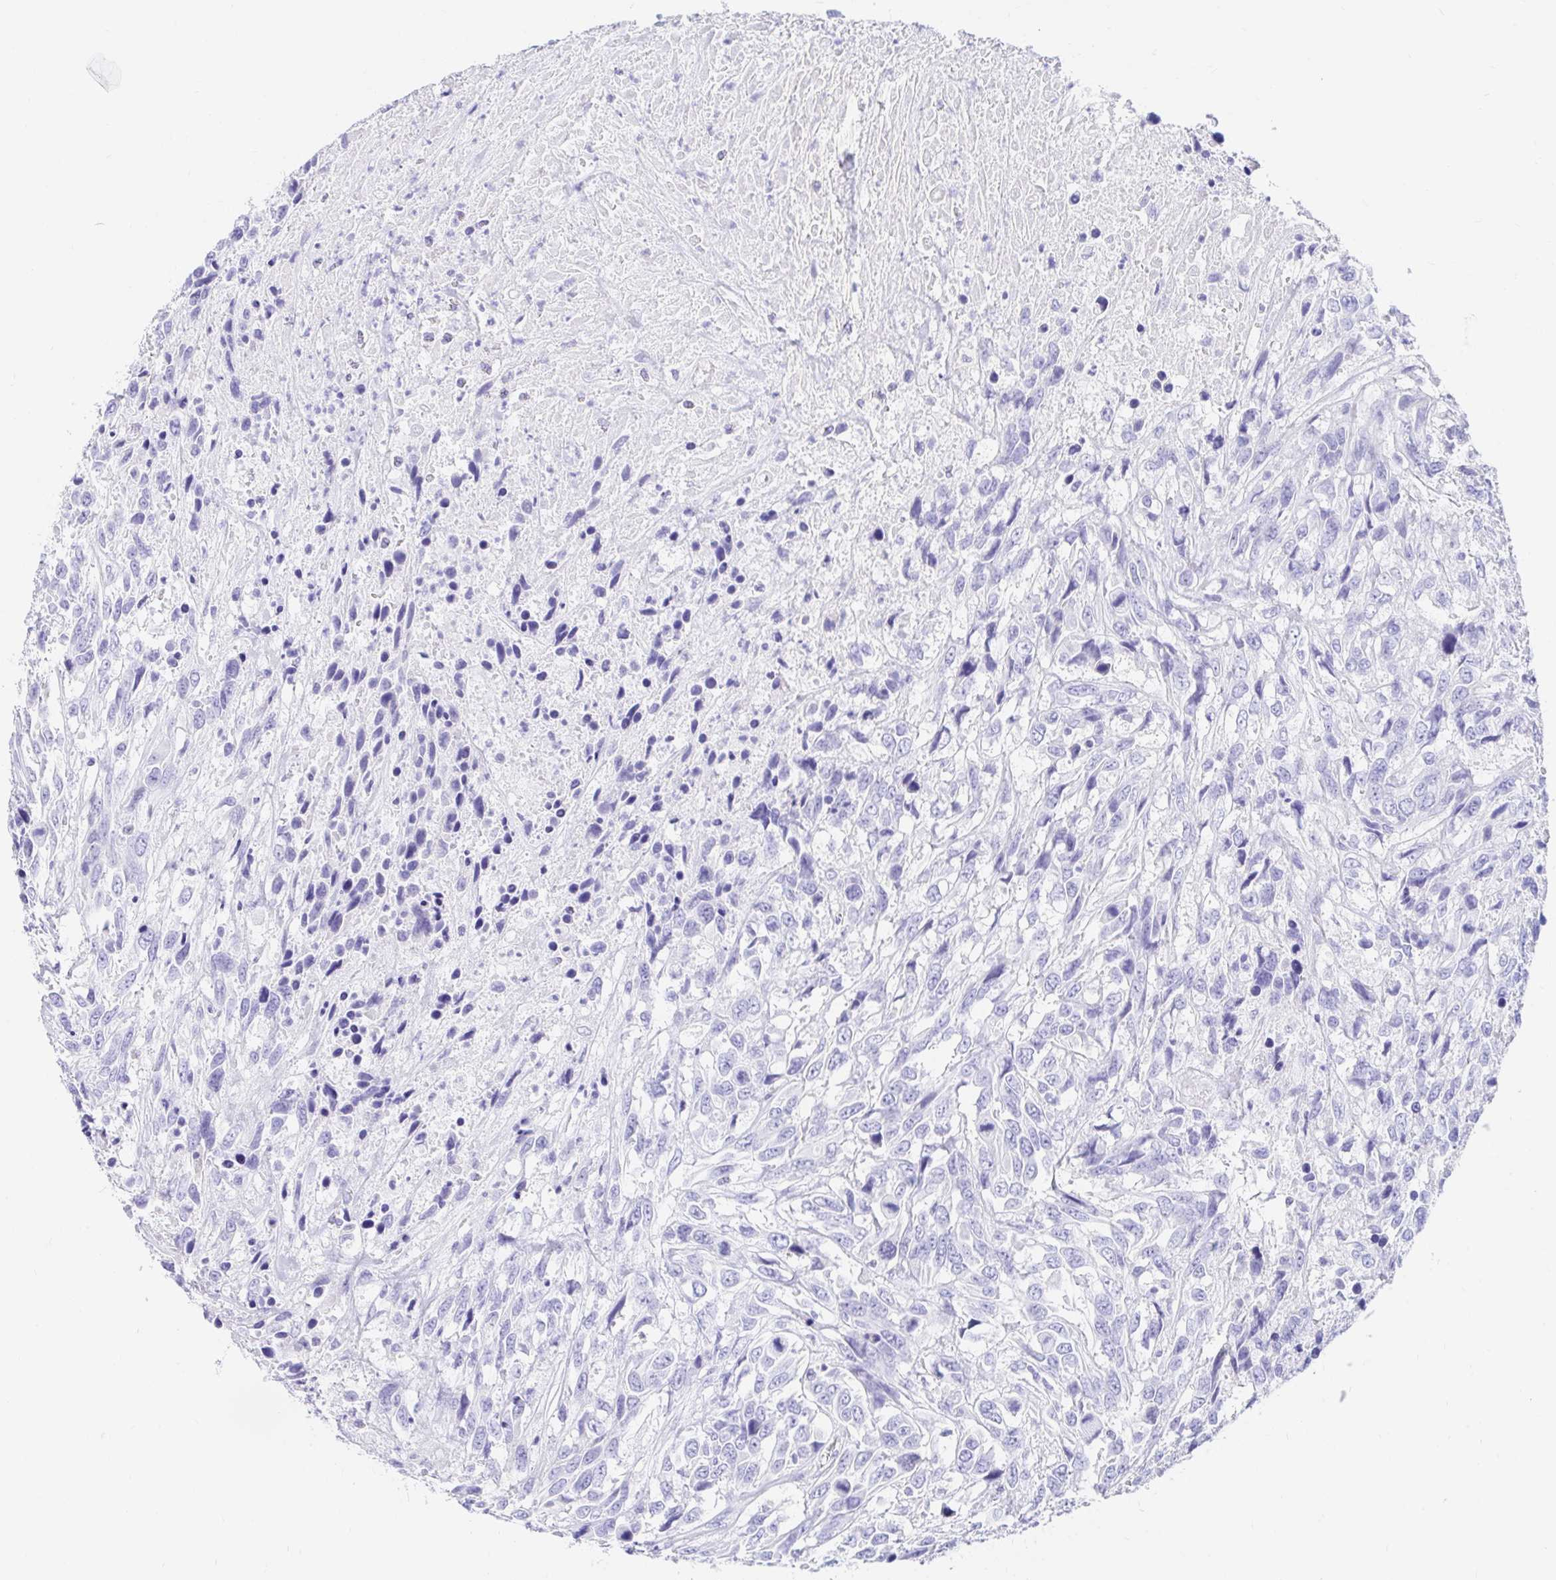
{"staining": {"intensity": "negative", "quantity": "none", "location": "none"}, "tissue": "urothelial cancer", "cell_type": "Tumor cells", "image_type": "cancer", "snomed": [{"axis": "morphology", "description": "Urothelial carcinoma, High grade"}, {"axis": "topography", "description": "Urinary bladder"}], "caption": "Tumor cells are negative for brown protein staining in urothelial carcinoma (high-grade).", "gene": "PPP1R1B", "patient": {"sex": "female", "age": 70}}